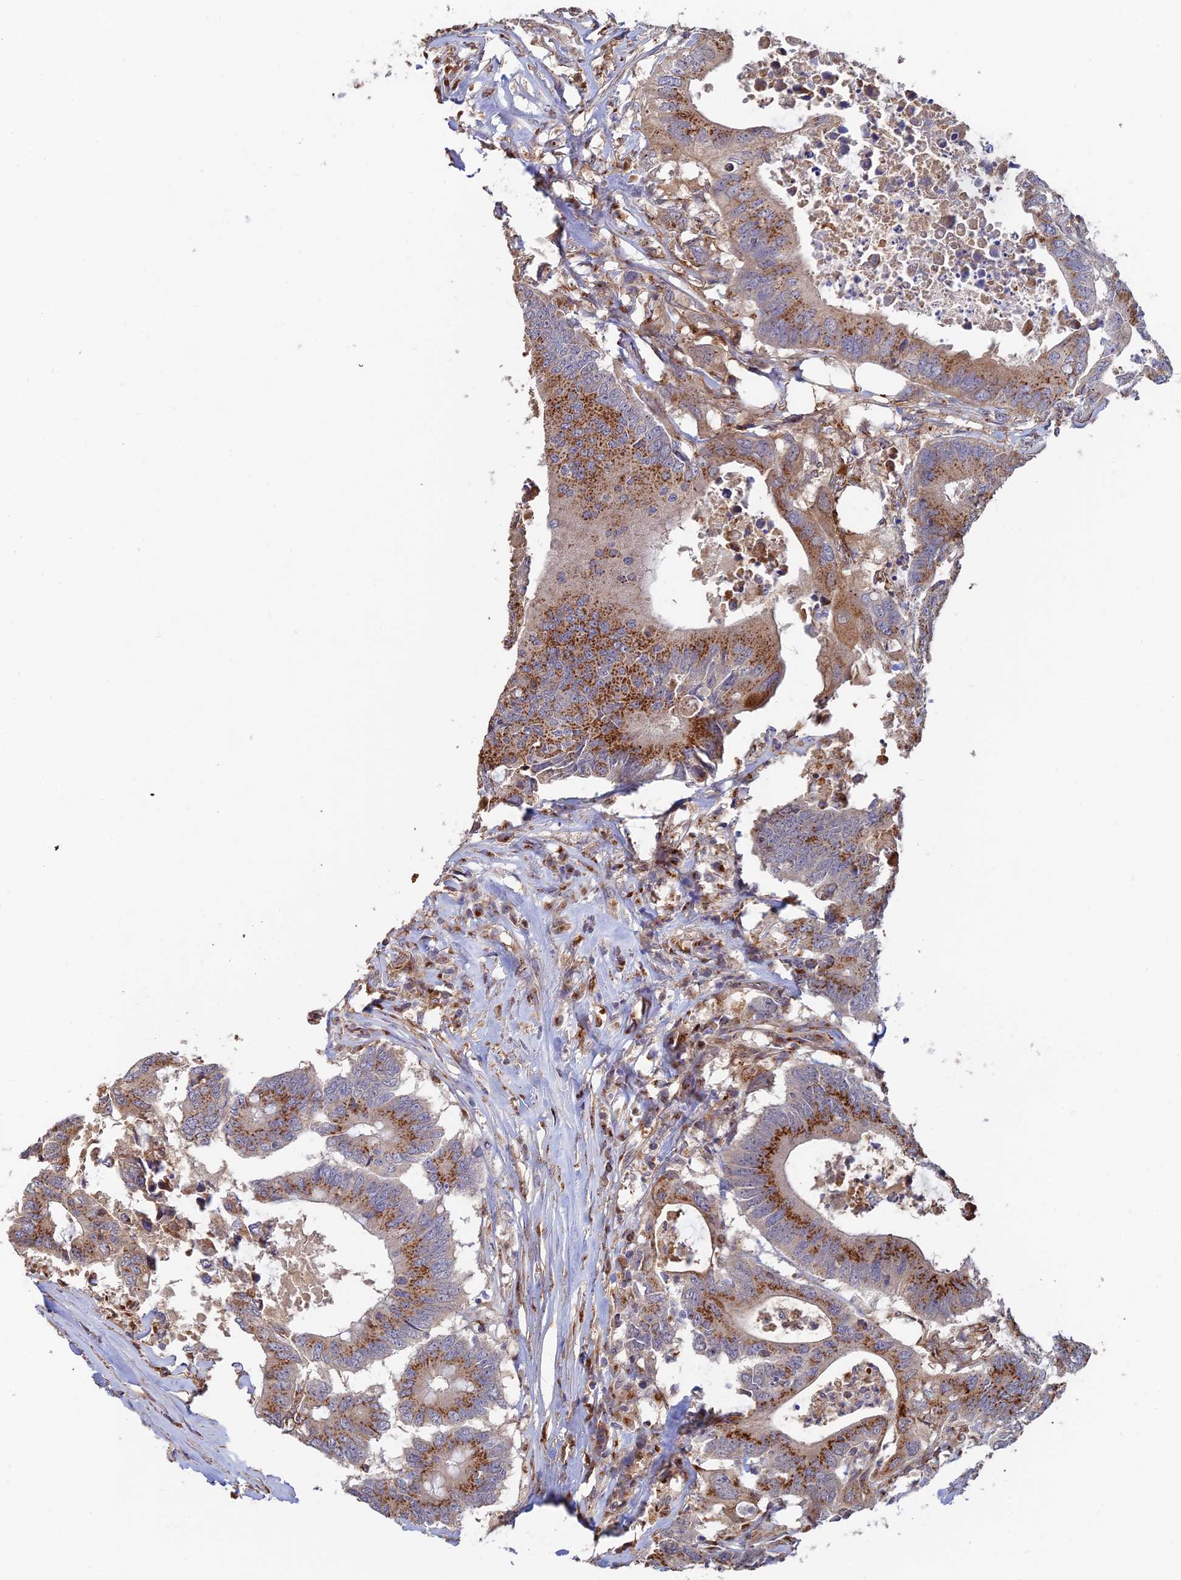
{"staining": {"intensity": "moderate", "quantity": ">75%", "location": "cytoplasmic/membranous"}, "tissue": "colorectal cancer", "cell_type": "Tumor cells", "image_type": "cancer", "snomed": [{"axis": "morphology", "description": "Adenocarcinoma, NOS"}, {"axis": "topography", "description": "Colon"}], "caption": "Immunohistochemistry (IHC) image of human adenocarcinoma (colorectal) stained for a protein (brown), which demonstrates medium levels of moderate cytoplasmic/membranous expression in approximately >75% of tumor cells.", "gene": "HS2ST1", "patient": {"sex": "male", "age": 71}}